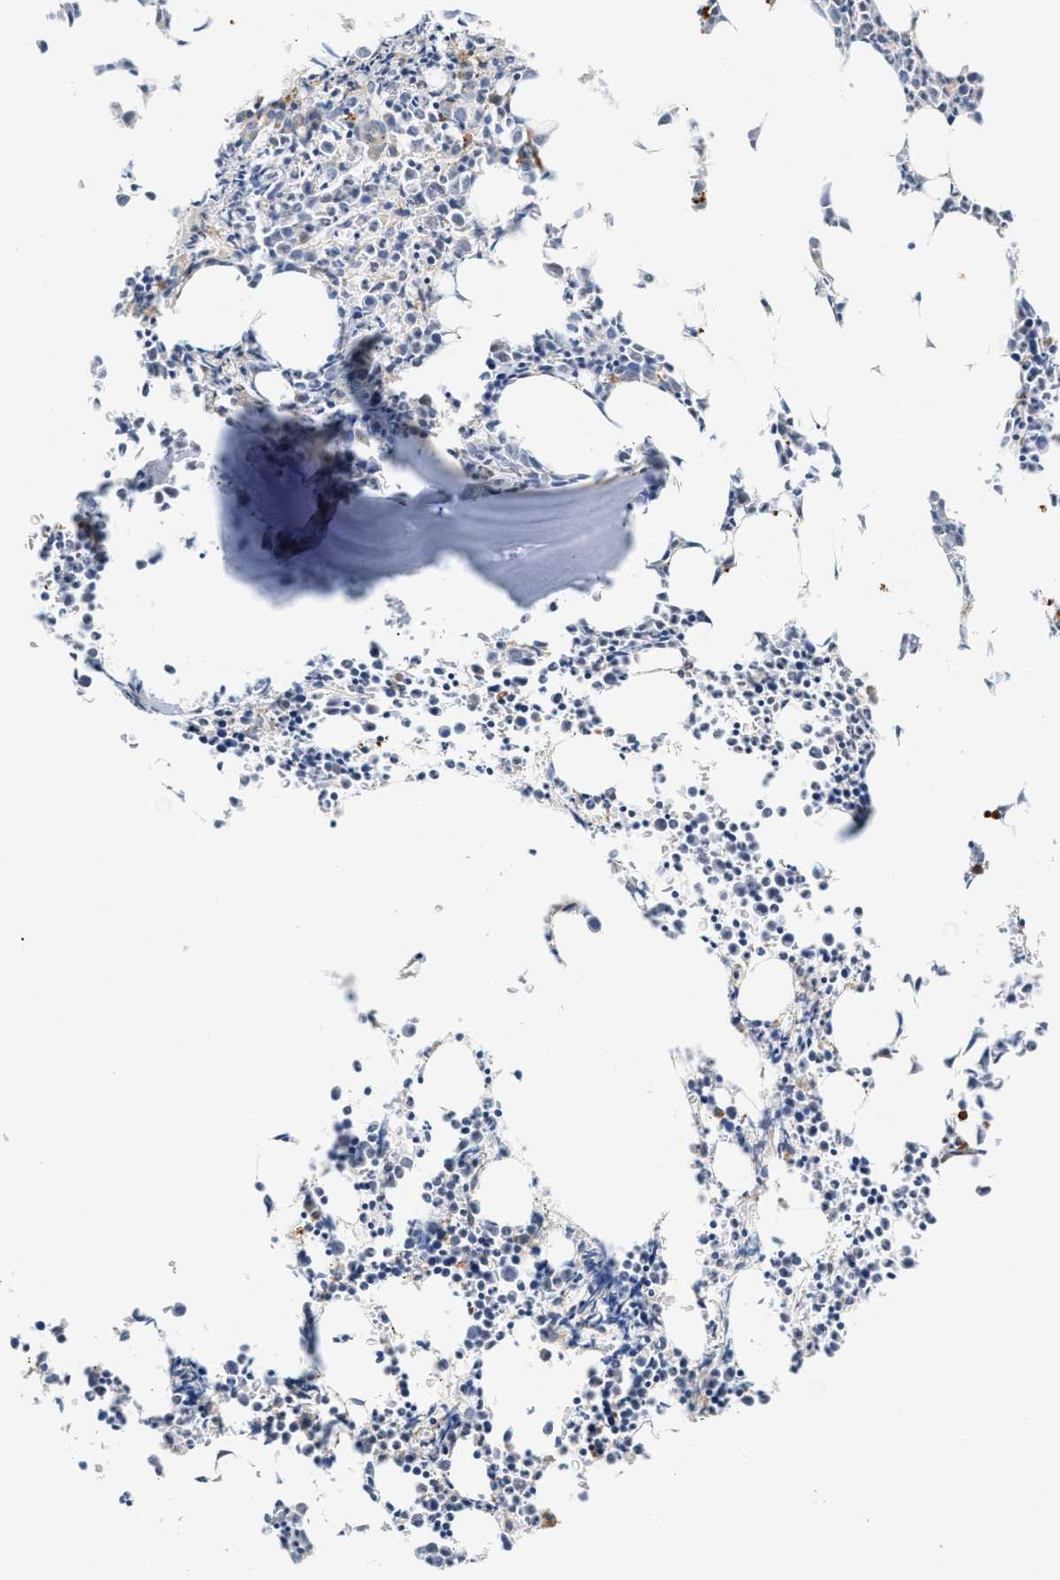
{"staining": {"intensity": "moderate", "quantity": "25%-75%", "location": "cytoplasmic/membranous"}, "tissue": "bone marrow", "cell_type": "Hematopoietic cells", "image_type": "normal", "snomed": [{"axis": "morphology", "description": "Normal tissue, NOS"}, {"axis": "morphology", "description": "Inflammation, NOS"}, {"axis": "topography", "description": "Bone marrow"}], "caption": "Protein staining displays moderate cytoplasmic/membranous staining in approximately 25%-75% of hematopoietic cells in unremarkable bone marrow.", "gene": "PPM1L", "patient": {"sex": "female", "age": 40}}